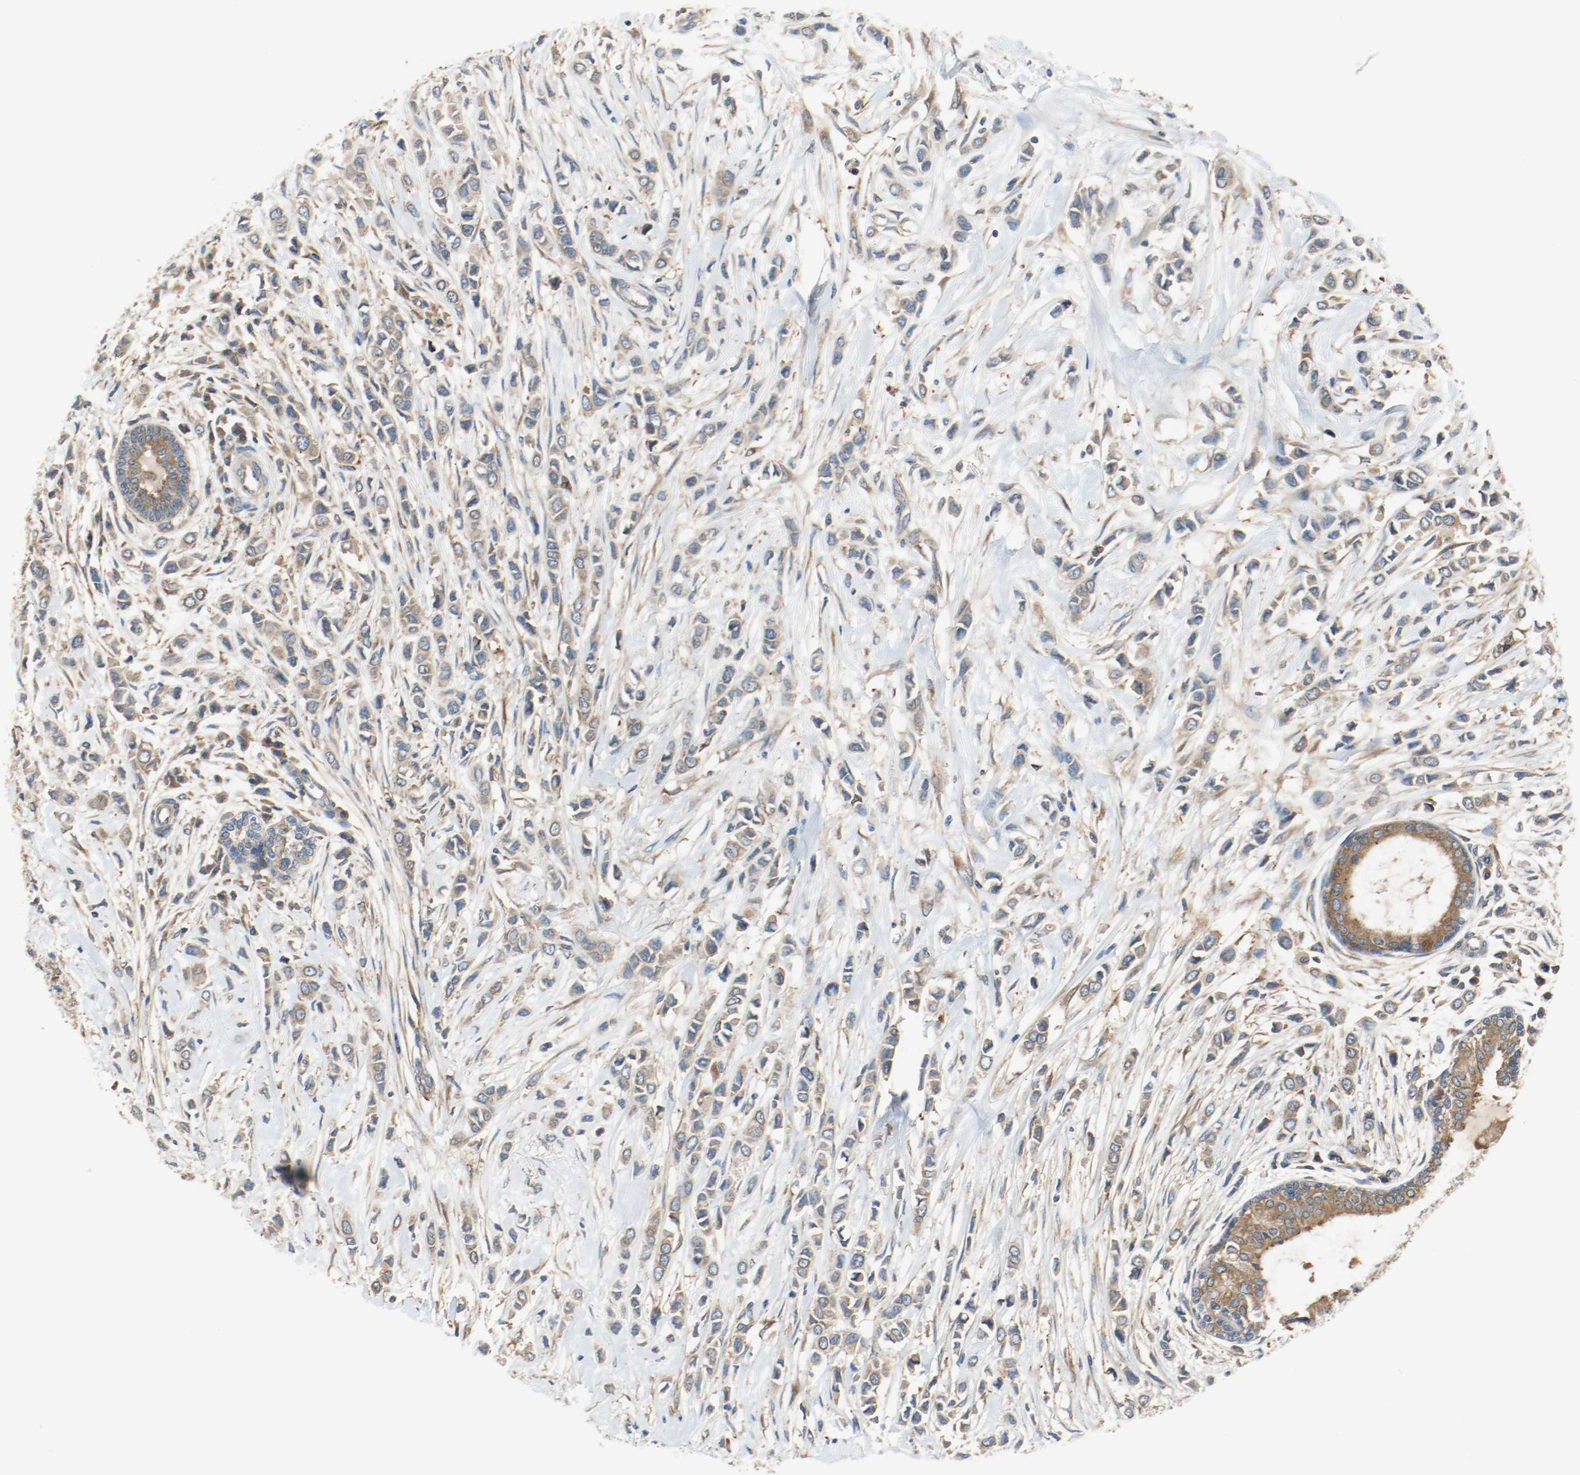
{"staining": {"intensity": "moderate", "quantity": ">75%", "location": "cytoplasmic/membranous"}, "tissue": "breast cancer", "cell_type": "Tumor cells", "image_type": "cancer", "snomed": [{"axis": "morphology", "description": "Lobular carcinoma"}, {"axis": "topography", "description": "Breast"}], "caption": "The image displays a brown stain indicating the presence of a protein in the cytoplasmic/membranous of tumor cells in breast cancer.", "gene": "HGS", "patient": {"sex": "female", "age": 51}}